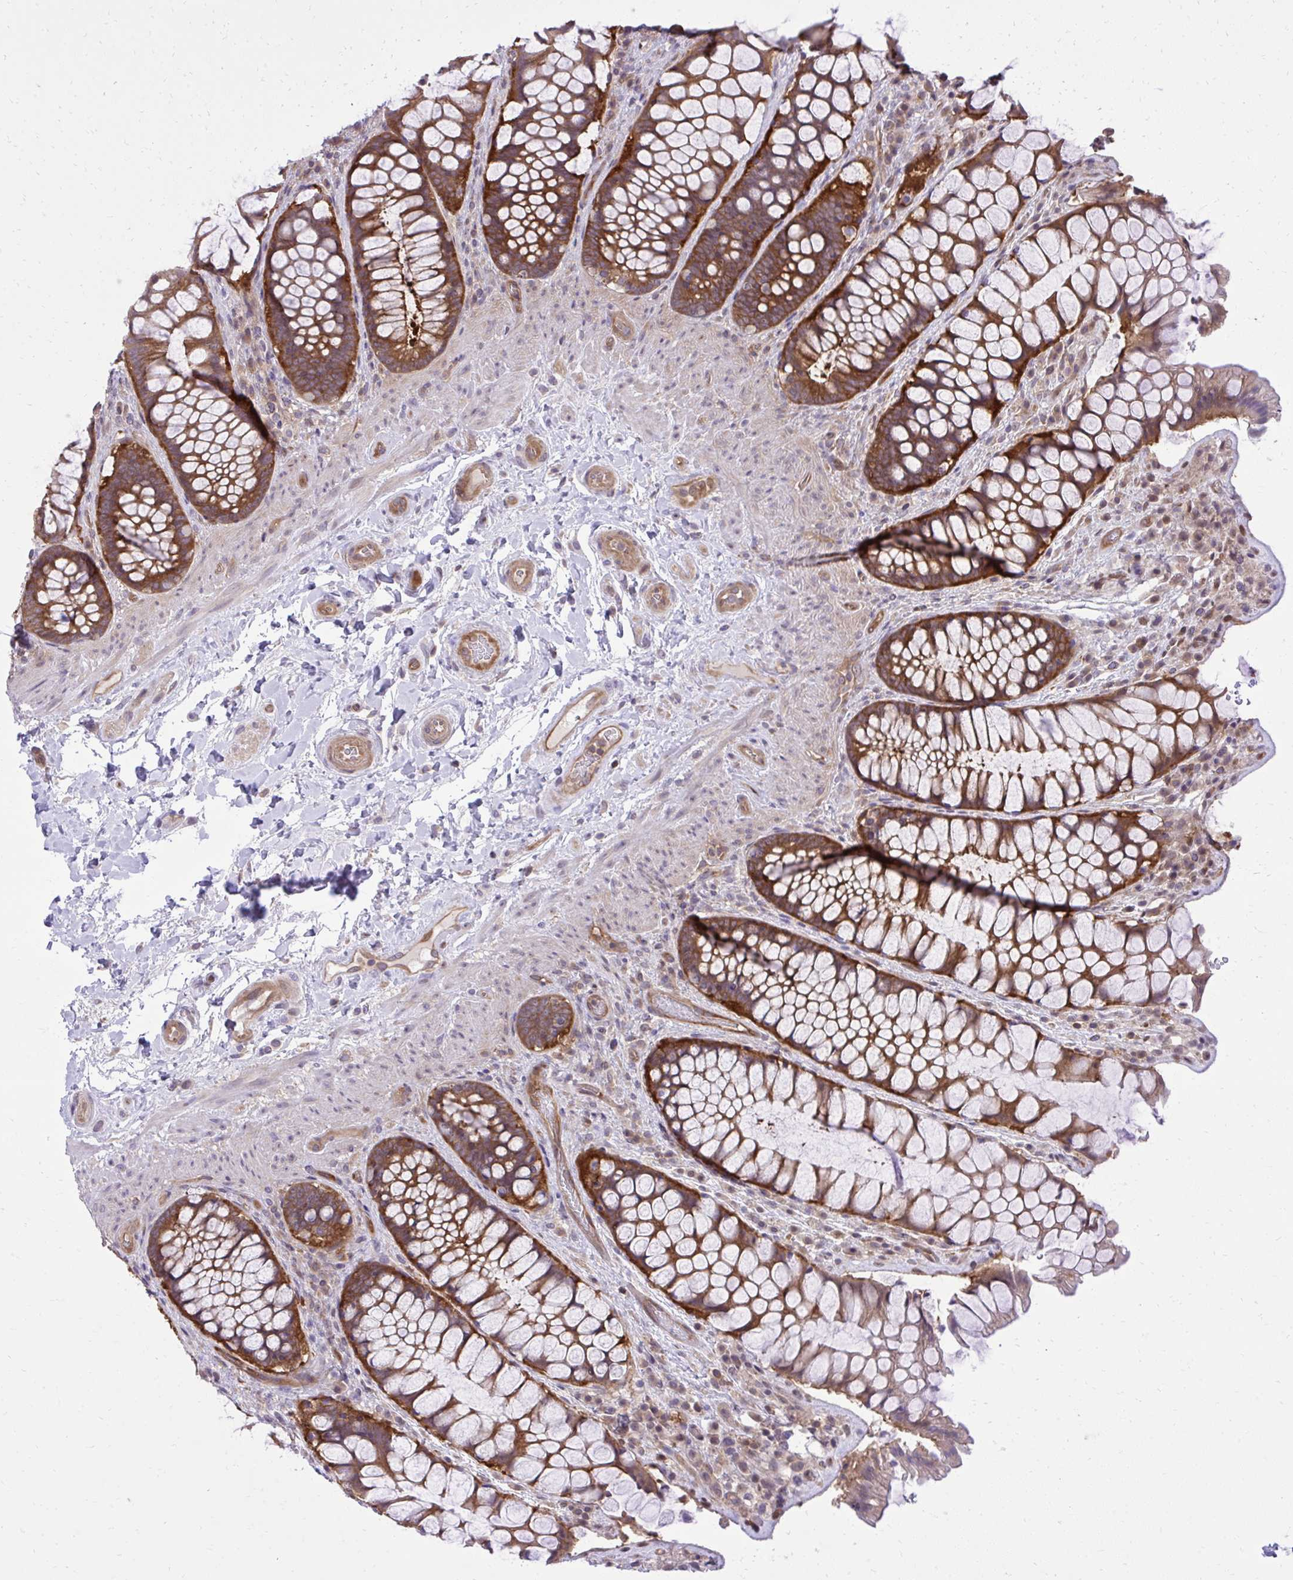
{"staining": {"intensity": "strong", "quantity": ">75%", "location": "cytoplasmic/membranous"}, "tissue": "rectum", "cell_type": "Glandular cells", "image_type": "normal", "snomed": [{"axis": "morphology", "description": "Normal tissue, NOS"}, {"axis": "topography", "description": "Rectum"}], "caption": "Immunohistochemistry (DAB) staining of unremarkable human rectum displays strong cytoplasmic/membranous protein positivity in approximately >75% of glandular cells.", "gene": "PPP5C", "patient": {"sex": "female", "age": 58}}